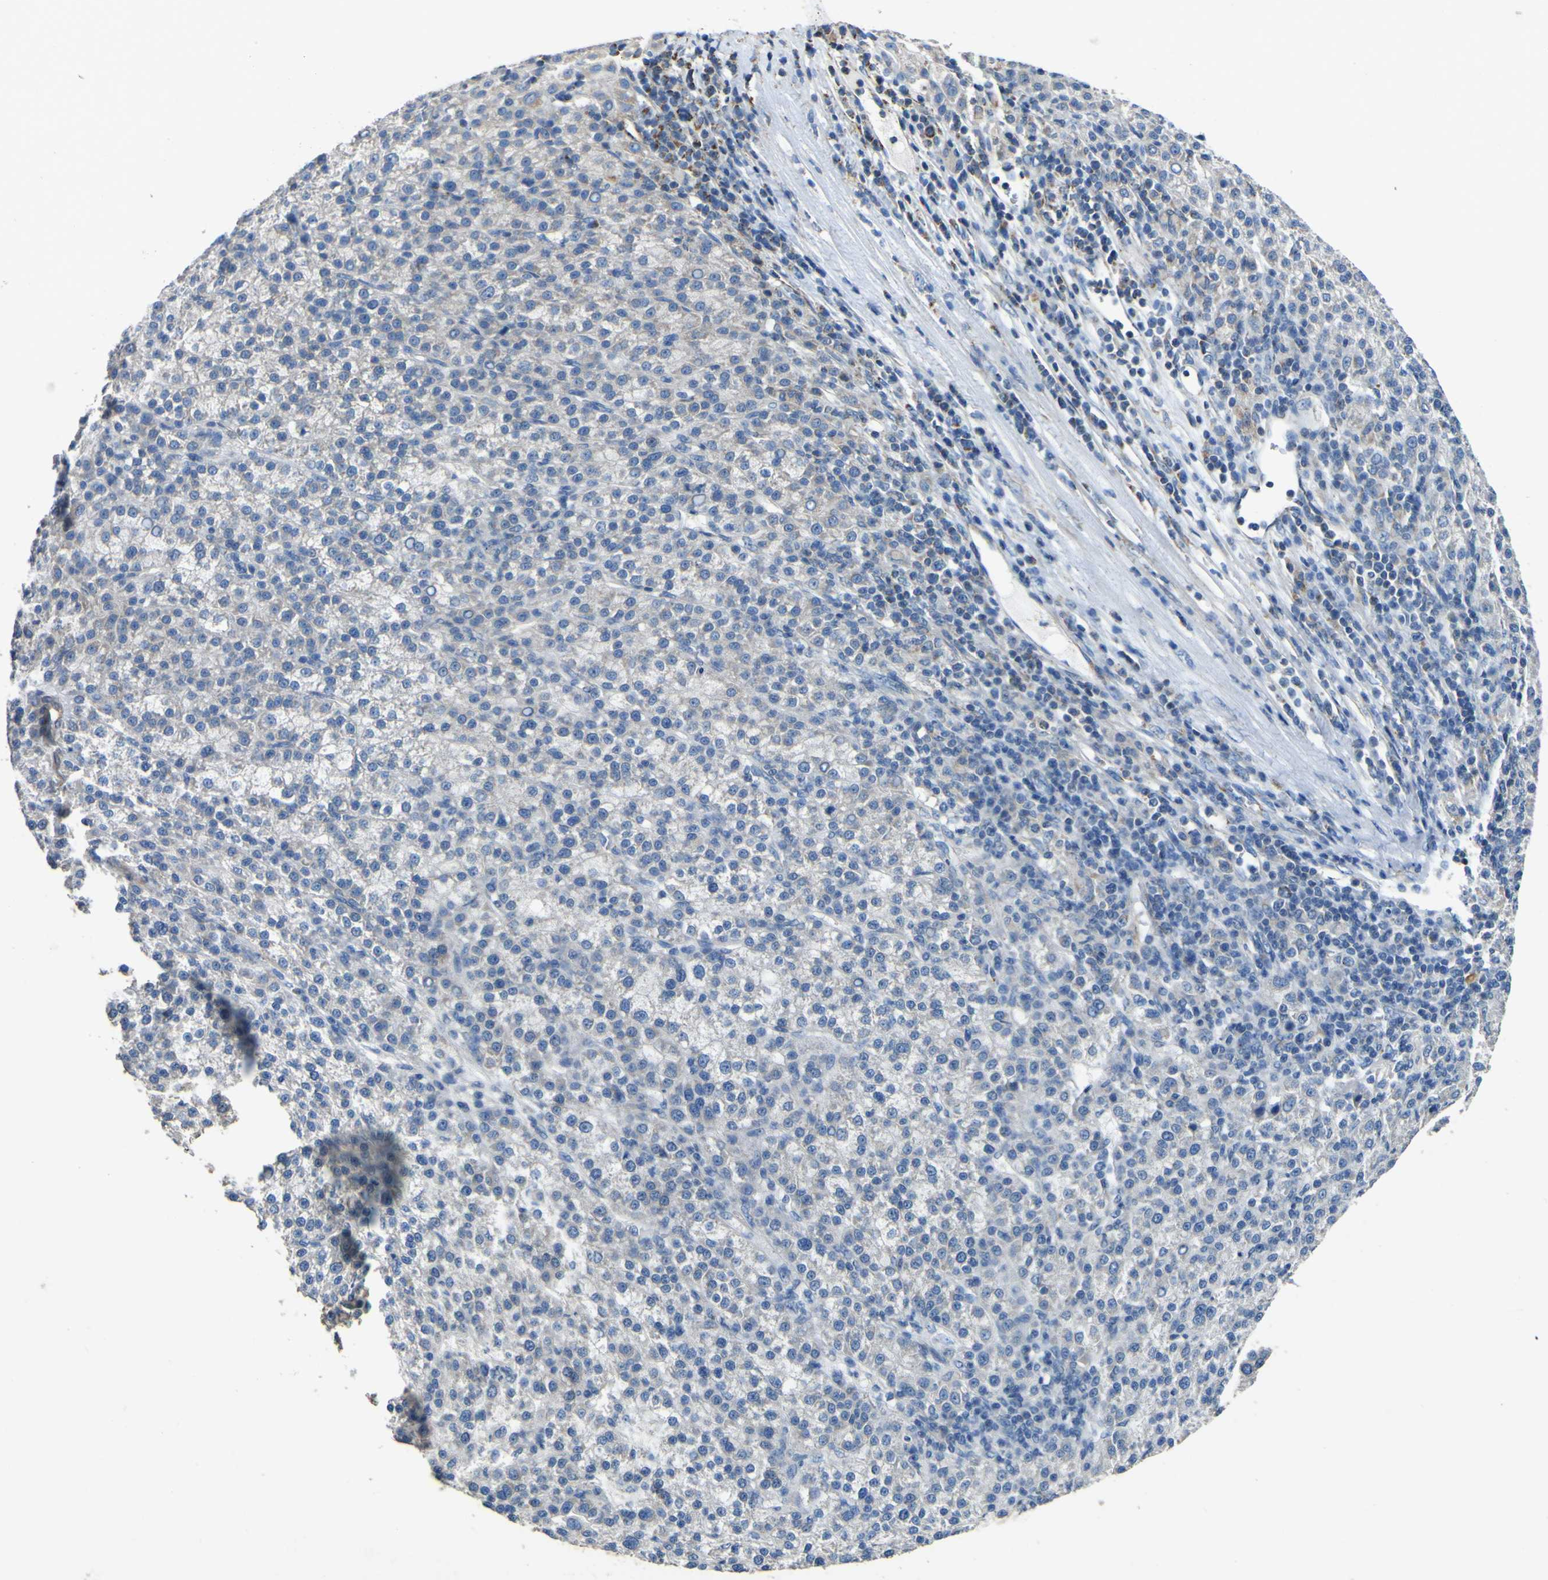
{"staining": {"intensity": "negative", "quantity": "none", "location": "none"}, "tissue": "liver cancer", "cell_type": "Tumor cells", "image_type": "cancer", "snomed": [{"axis": "morphology", "description": "Carcinoma, Hepatocellular, NOS"}, {"axis": "topography", "description": "Liver"}], "caption": "The immunohistochemistry (IHC) image has no significant staining in tumor cells of hepatocellular carcinoma (liver) tissue. (DAB immunohistochemistry, high magnification).", "gene": "ALDH18A1", "patient": {"sex": "female", "age": 58}}